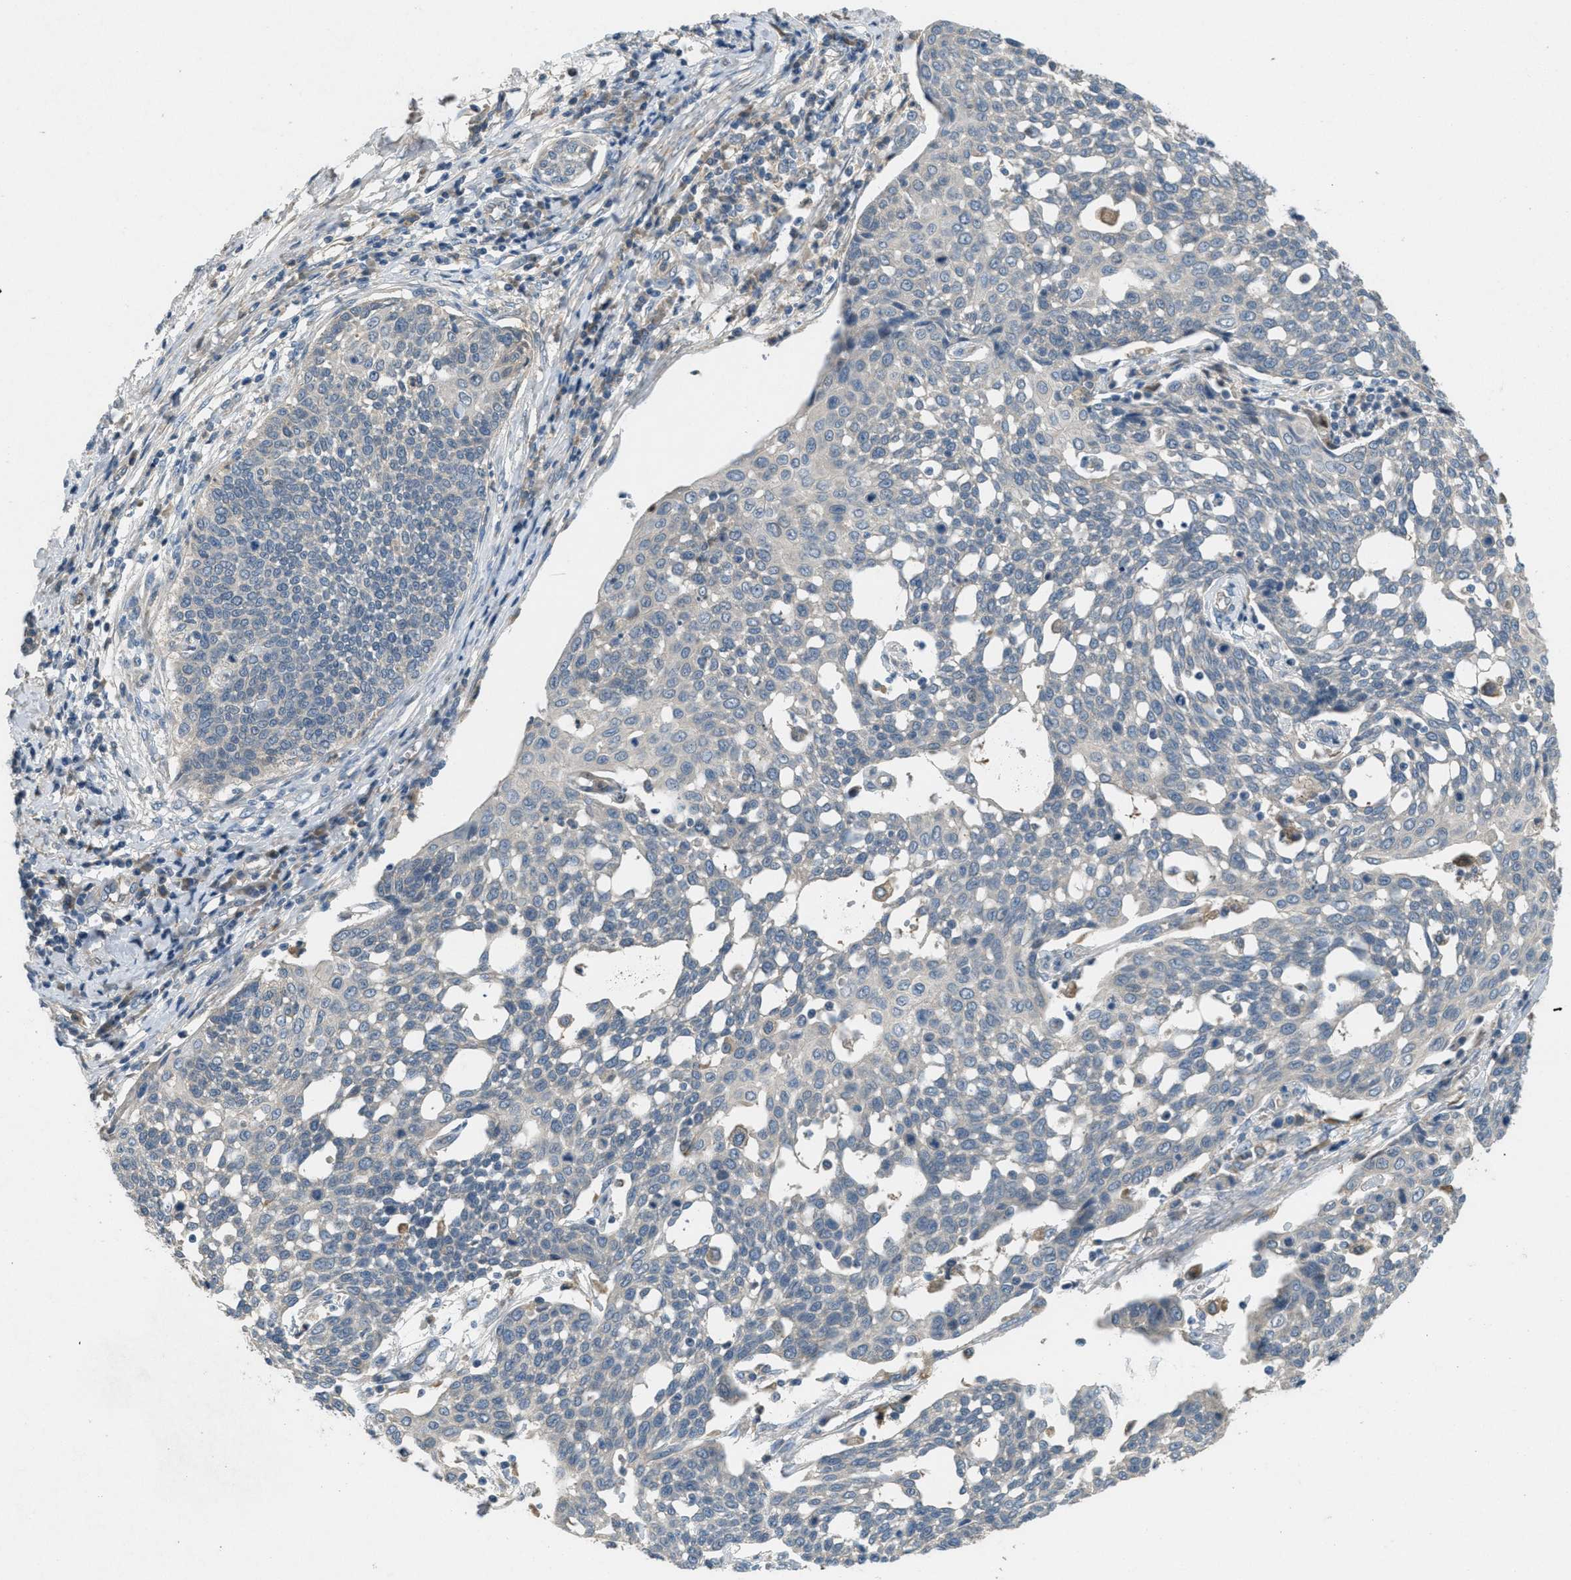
{"staining": {"intensity": "negative", "quantity": "none", "location": "none"}, "tissue": "cervical cancer", "cell_type": "Tumor cells", "image_type": "cancer", "snomed": [{"axis": "morphology", "description": "Squamous cell carcinoma, NOS"}, {"axis": "topography", "description": "Cervix"}], "caption": "A high-resolution photomicrograph shows immunohistochemistry (IHC) staining of squamous cell carcinoma (cervical), which reveals no significant expression in tumor cells.", "gene": "ADCY6", "patient": {"sex": "female", "age": 34}}